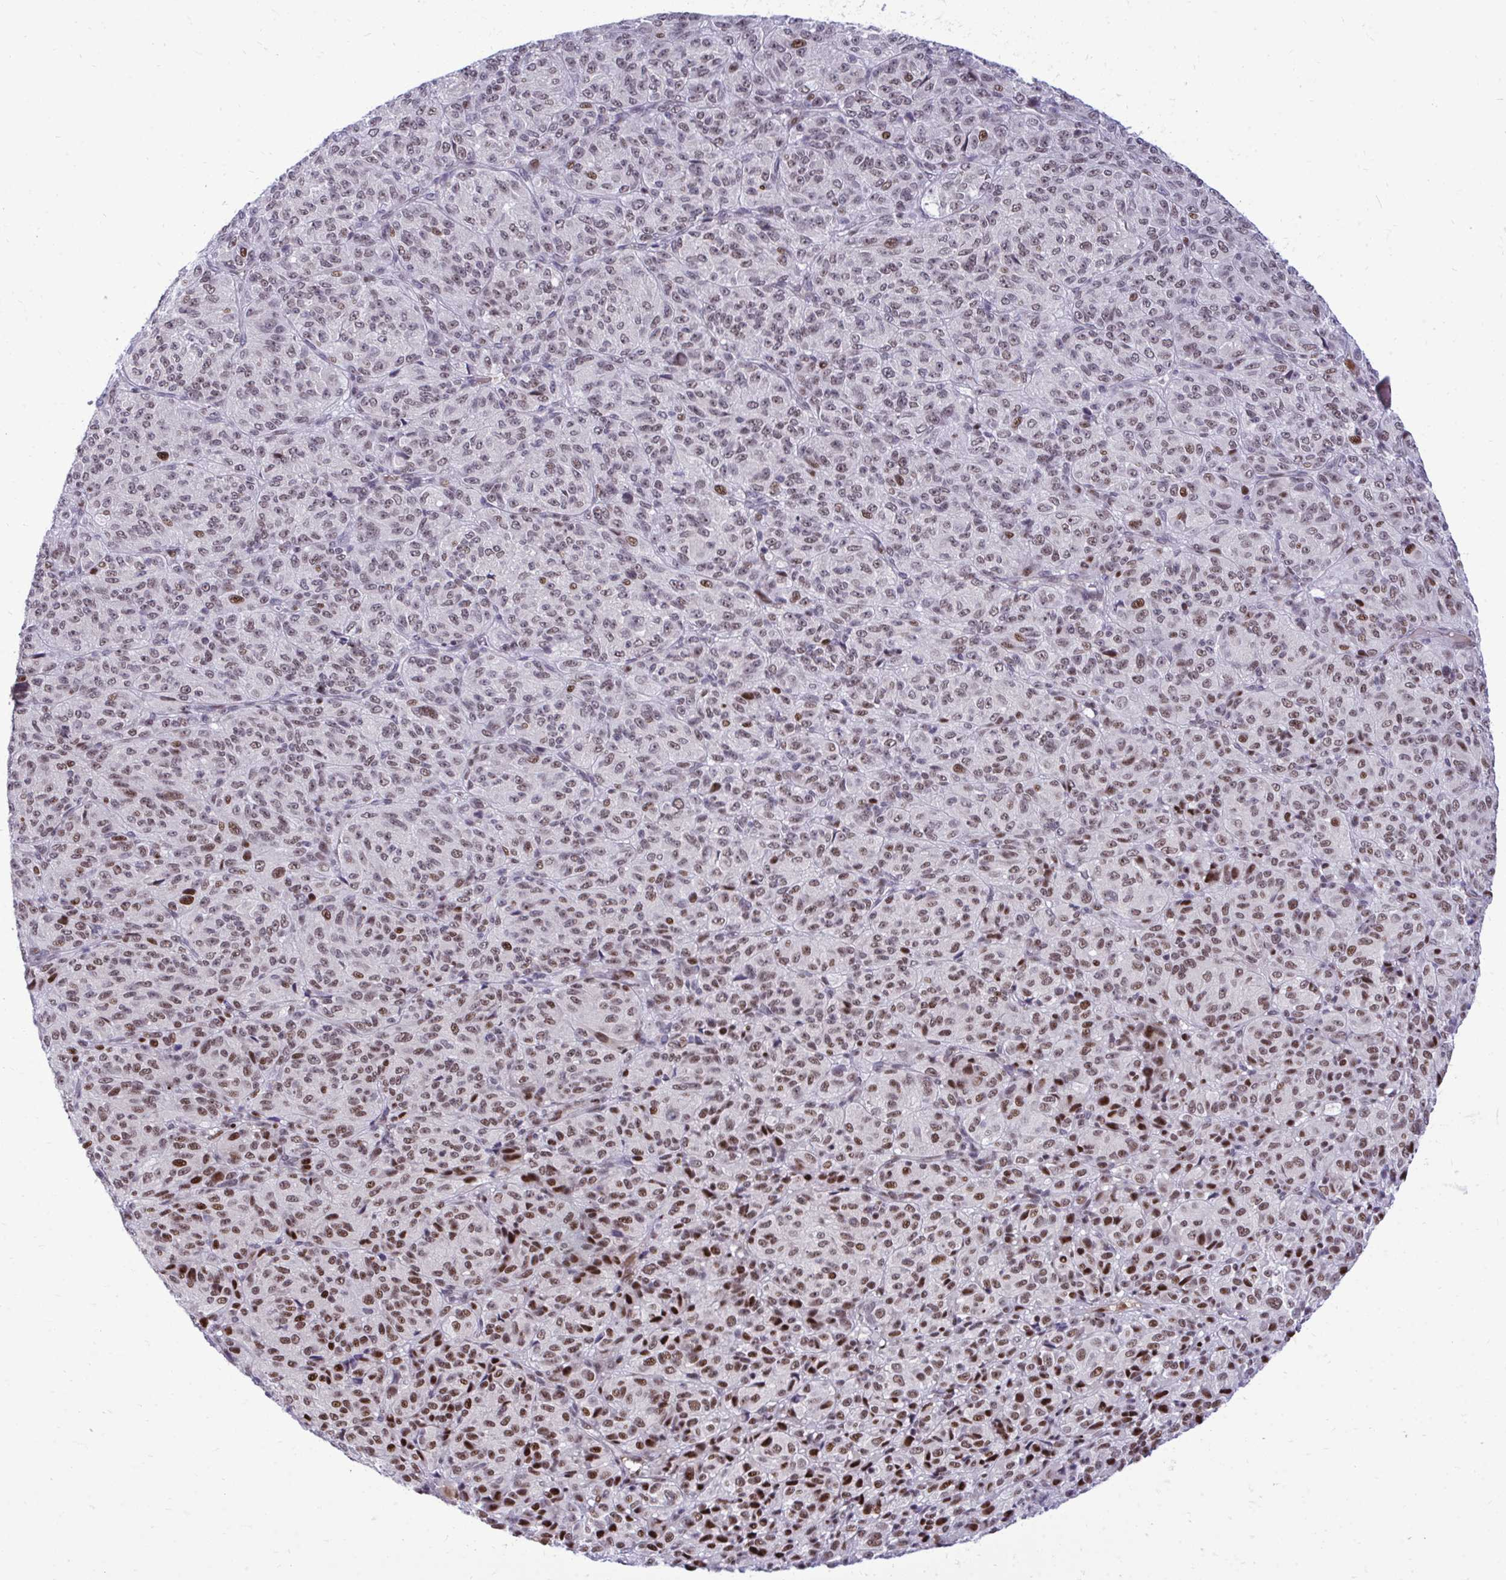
{"staining": {"intensity": "moderate", "quantity": "25%-75%", "location": "nuclear"}, "tissue": "melanoma", "cell_type": "Tumor cells", "image_type": "cancer", "snomed": [{"axis": "morphology", "description": "Malignant melanoma, Metastatic site"}, {"axis": "topography", "description": "Brain"}], "caption": "A brown stain labels moderate nuclear staining of a protein in melanoma tumor cells. Nuclei are stained in blue.", "gene": "C14orf39", "patient": {"sex": "female", "age": 56}}